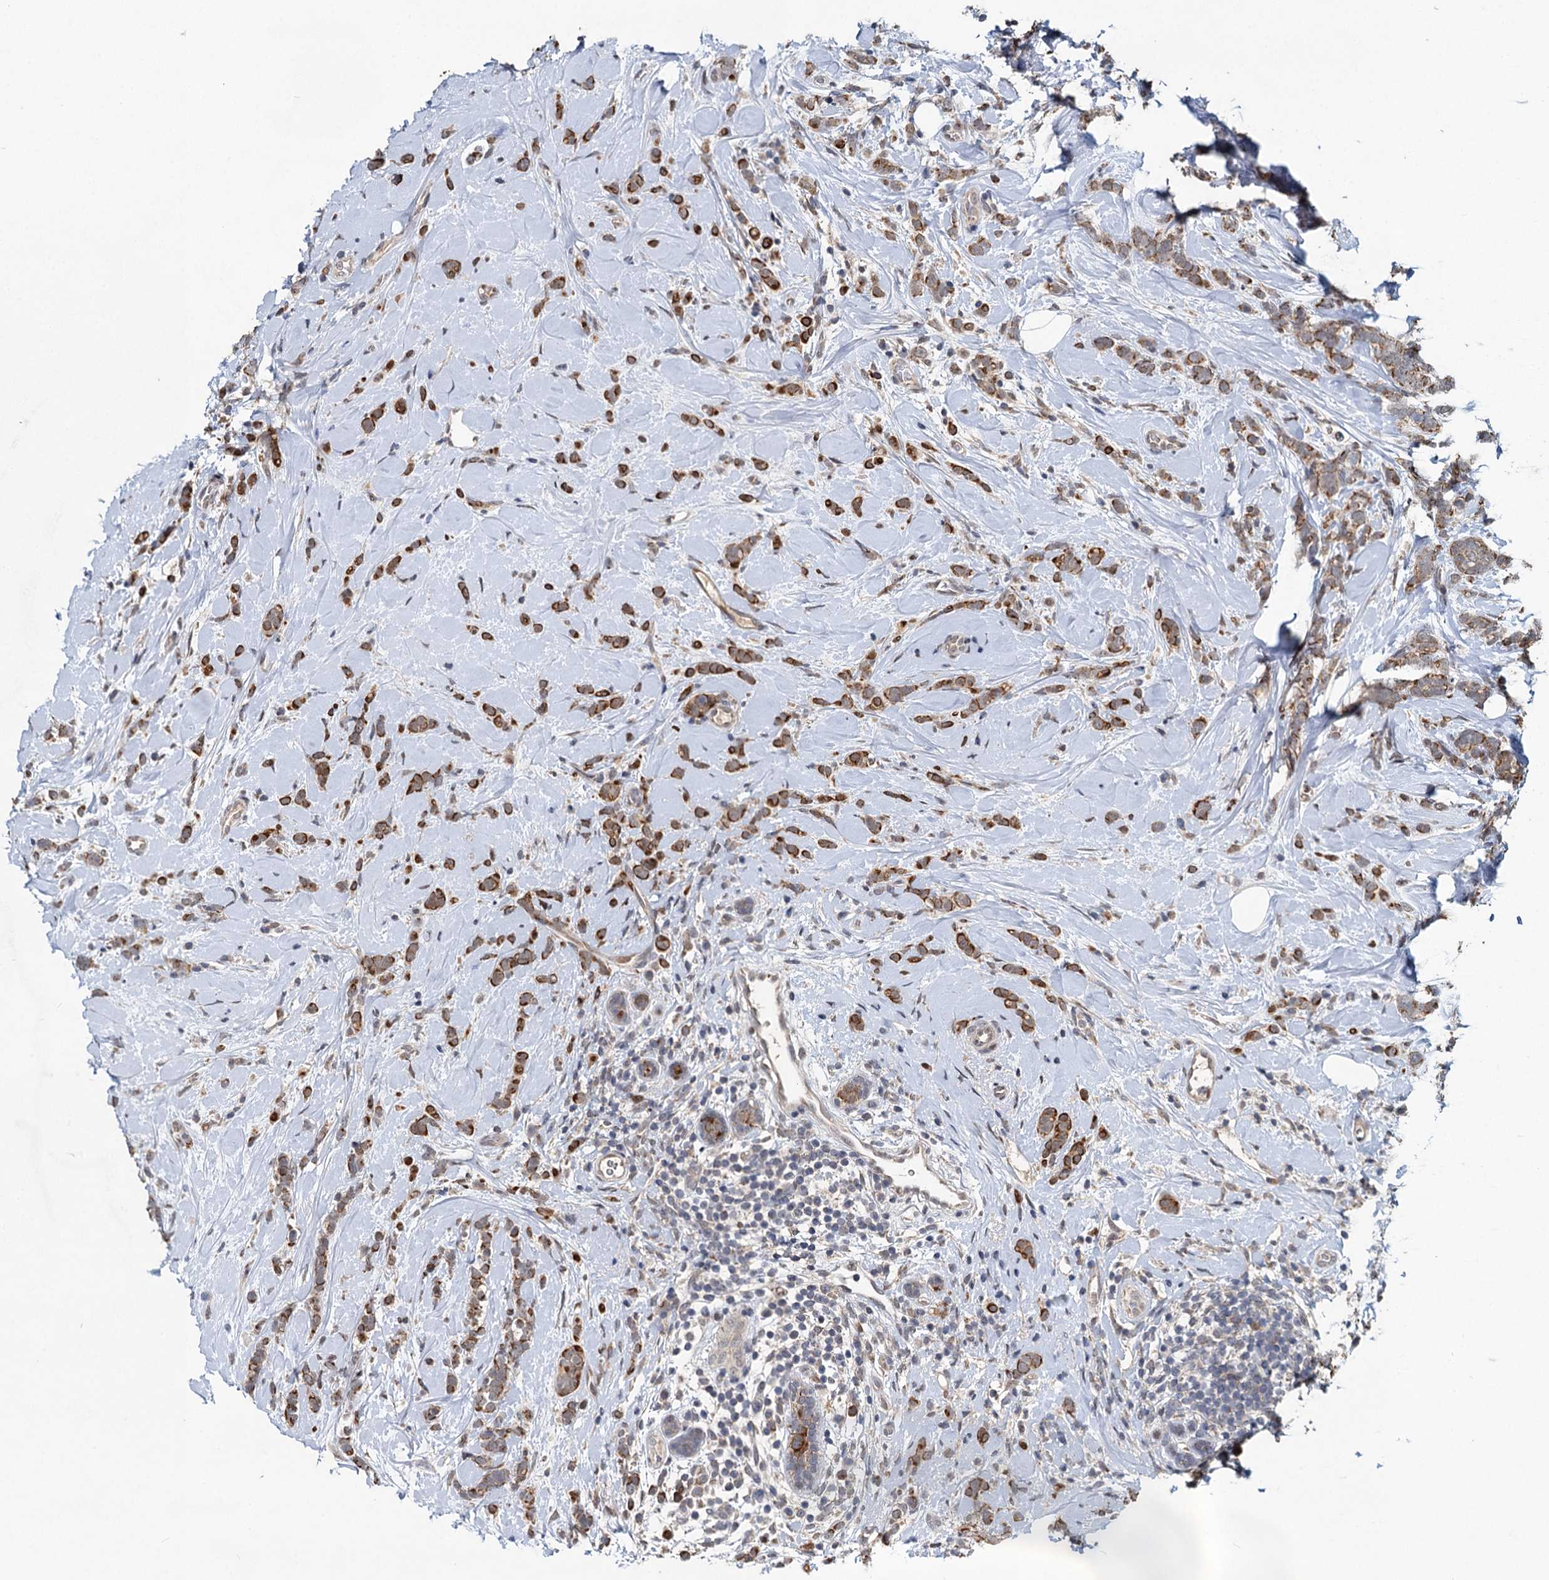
{"staining": {"intensity": "moderate", "quantity": ">75%", "location": "cytoplasmic/membranous"}, "tissue": "breast cancer", "cell_type": "Tumor cells", "image_type": "cancer", "snomed": [{"axis": "morphology", "description": "Lobular carcinoma"}, {"axis": "topography", "description": "Breast"}], "caption": "A brown stain highlights moderate cytoplasmic/membranous expression of a protein in human lobular carcinoma (breast) tumor cells. (Stains: DAB (3,3'-diaminobenzidine) in brown, nuclei in blue, Microscopy: brightfield microscopy at high magnification).", "gene": "RITA1", "patient": {"sex": "female", "age": 58}}